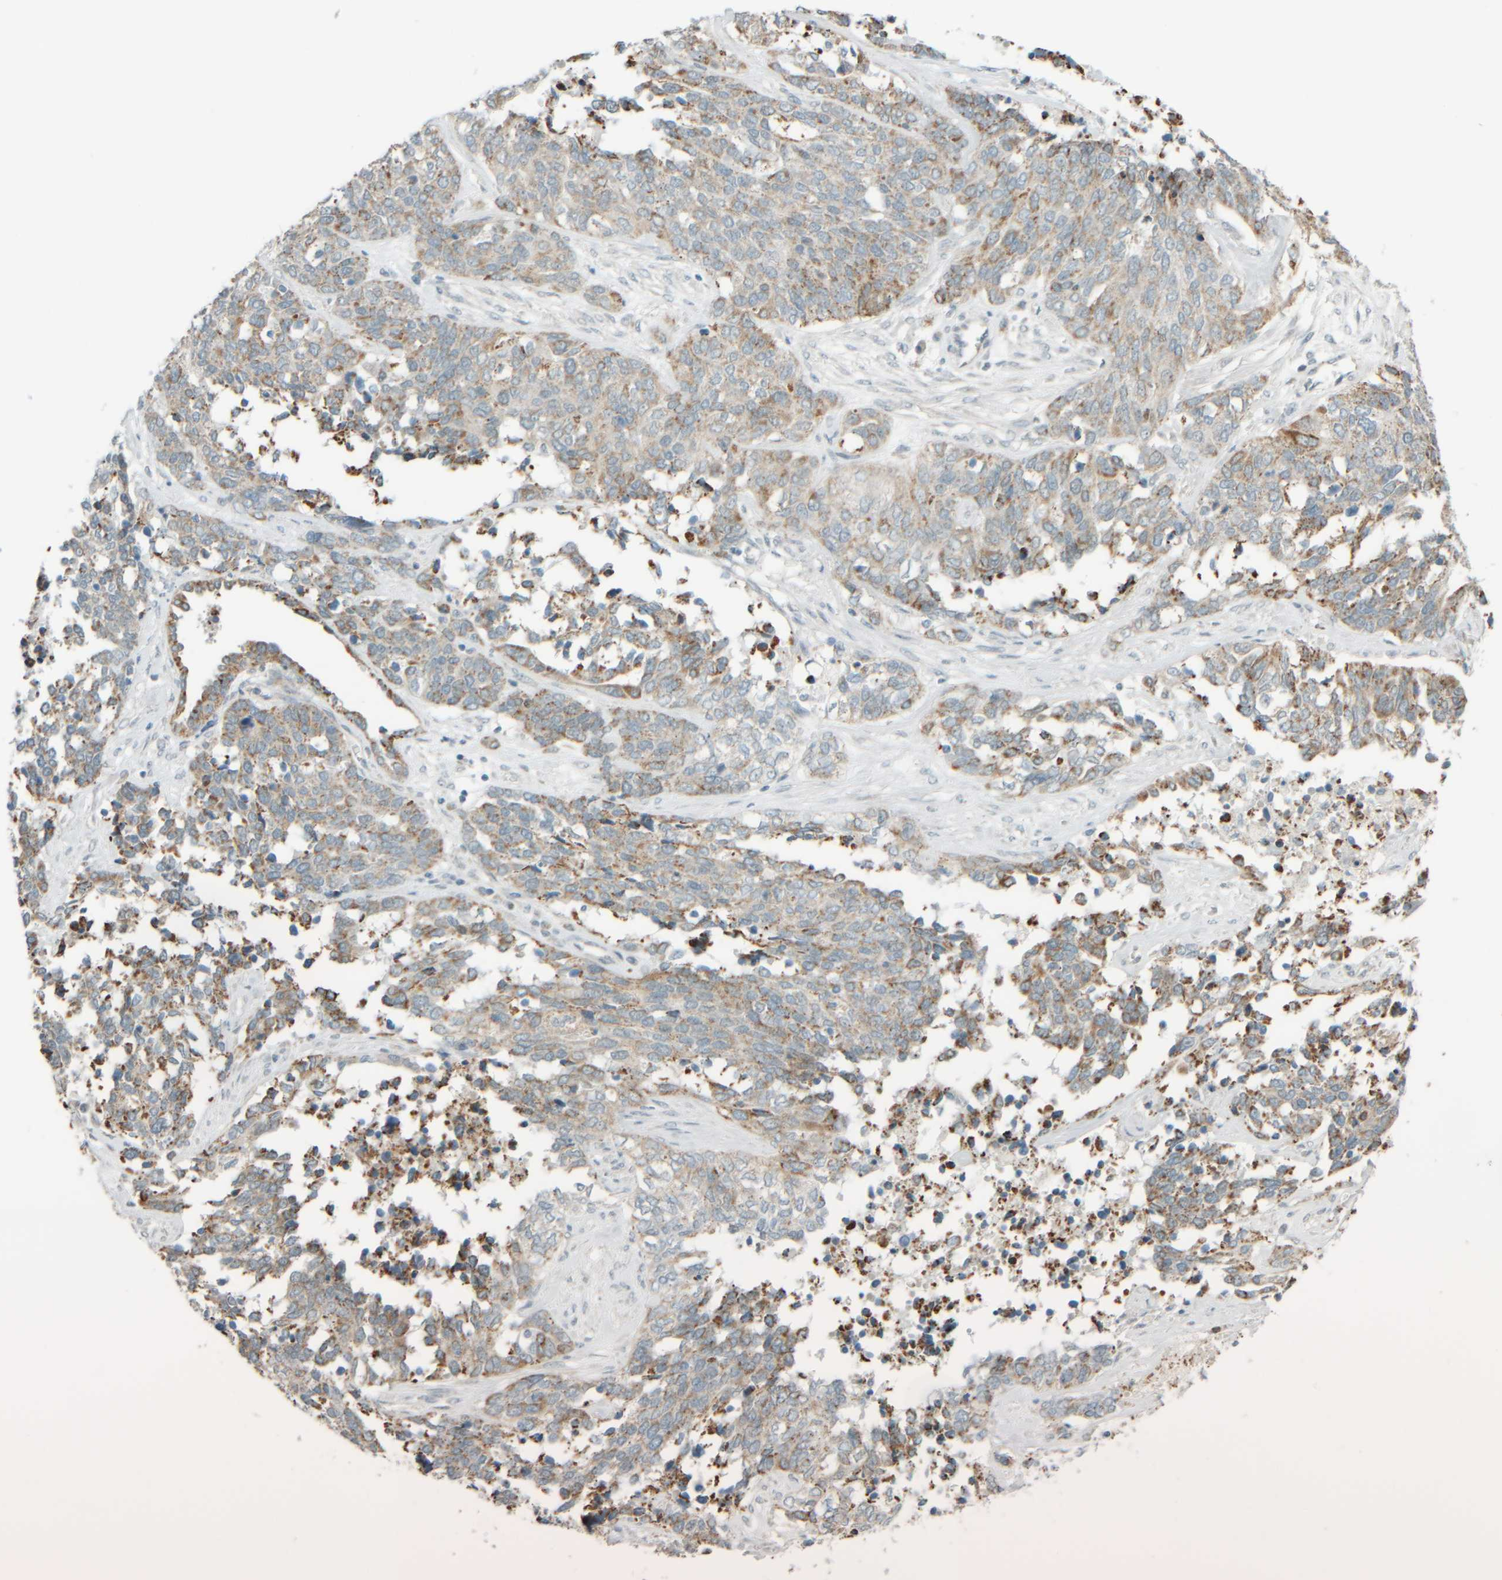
{"staining": {"intensity": "weak", "quantity": "25%-75%", "location": "cytoplasmic/membranous"}, "tissue": "ovarian cancer", "cell_type": "Tumor cells", "image_type": "cancer", "snomed": [{"axis": "morphology", "description": "Cystadenocarcinoma, serous, NOS"}, {"axis": "topography", "description": "Ovary"}], "caption": "IHC micrograph of human ovarian cancer stained for a protein (brown), which reveals low levels of weak cytoplasmic/membranous expression in about 25%-75% of tumor cells.", "gene": "PTGES3L-AARSD1", "patient": {"sex": "female", "age": 44}}